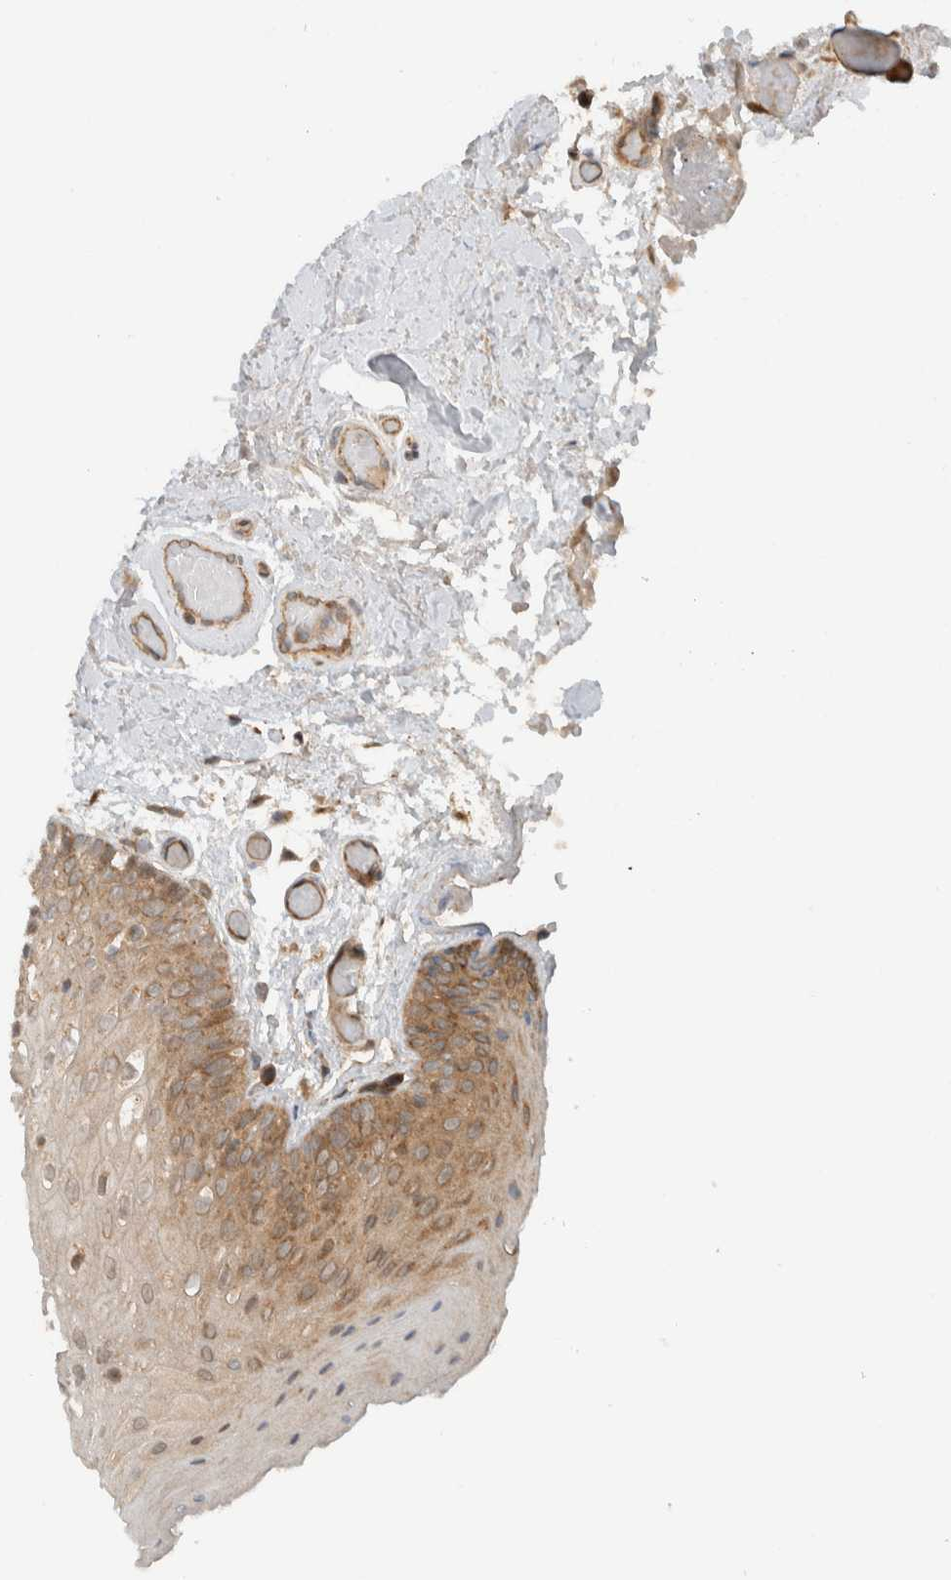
{"staining": {"intensity": "moderate", "quantity": "25%-75%", "location": "cytoplasmic/membranous"}, "tissue": "oral mucosa", "cell_type": "Squamous epithelial cells", "image_type": "normal", "snomed": [{"axis": "morphology", "description": "Normal tissue, NOS"}, {"axis": "morphology", "description": "Squamous cell carcinoma, NOS"}, {"axis": "topography", "description": "Oral tissue"}, {"axis": "topography", "description": "Head-Neck"}], "caption": "Human oral mucosa stained for a protein (brown) shows moderate cytoplasmic/membranous positive positivity in about 25%-75% of squamous epithelial cells.", "gene": "KLHL6", "patient": {"sex": "male", "age": 71}}